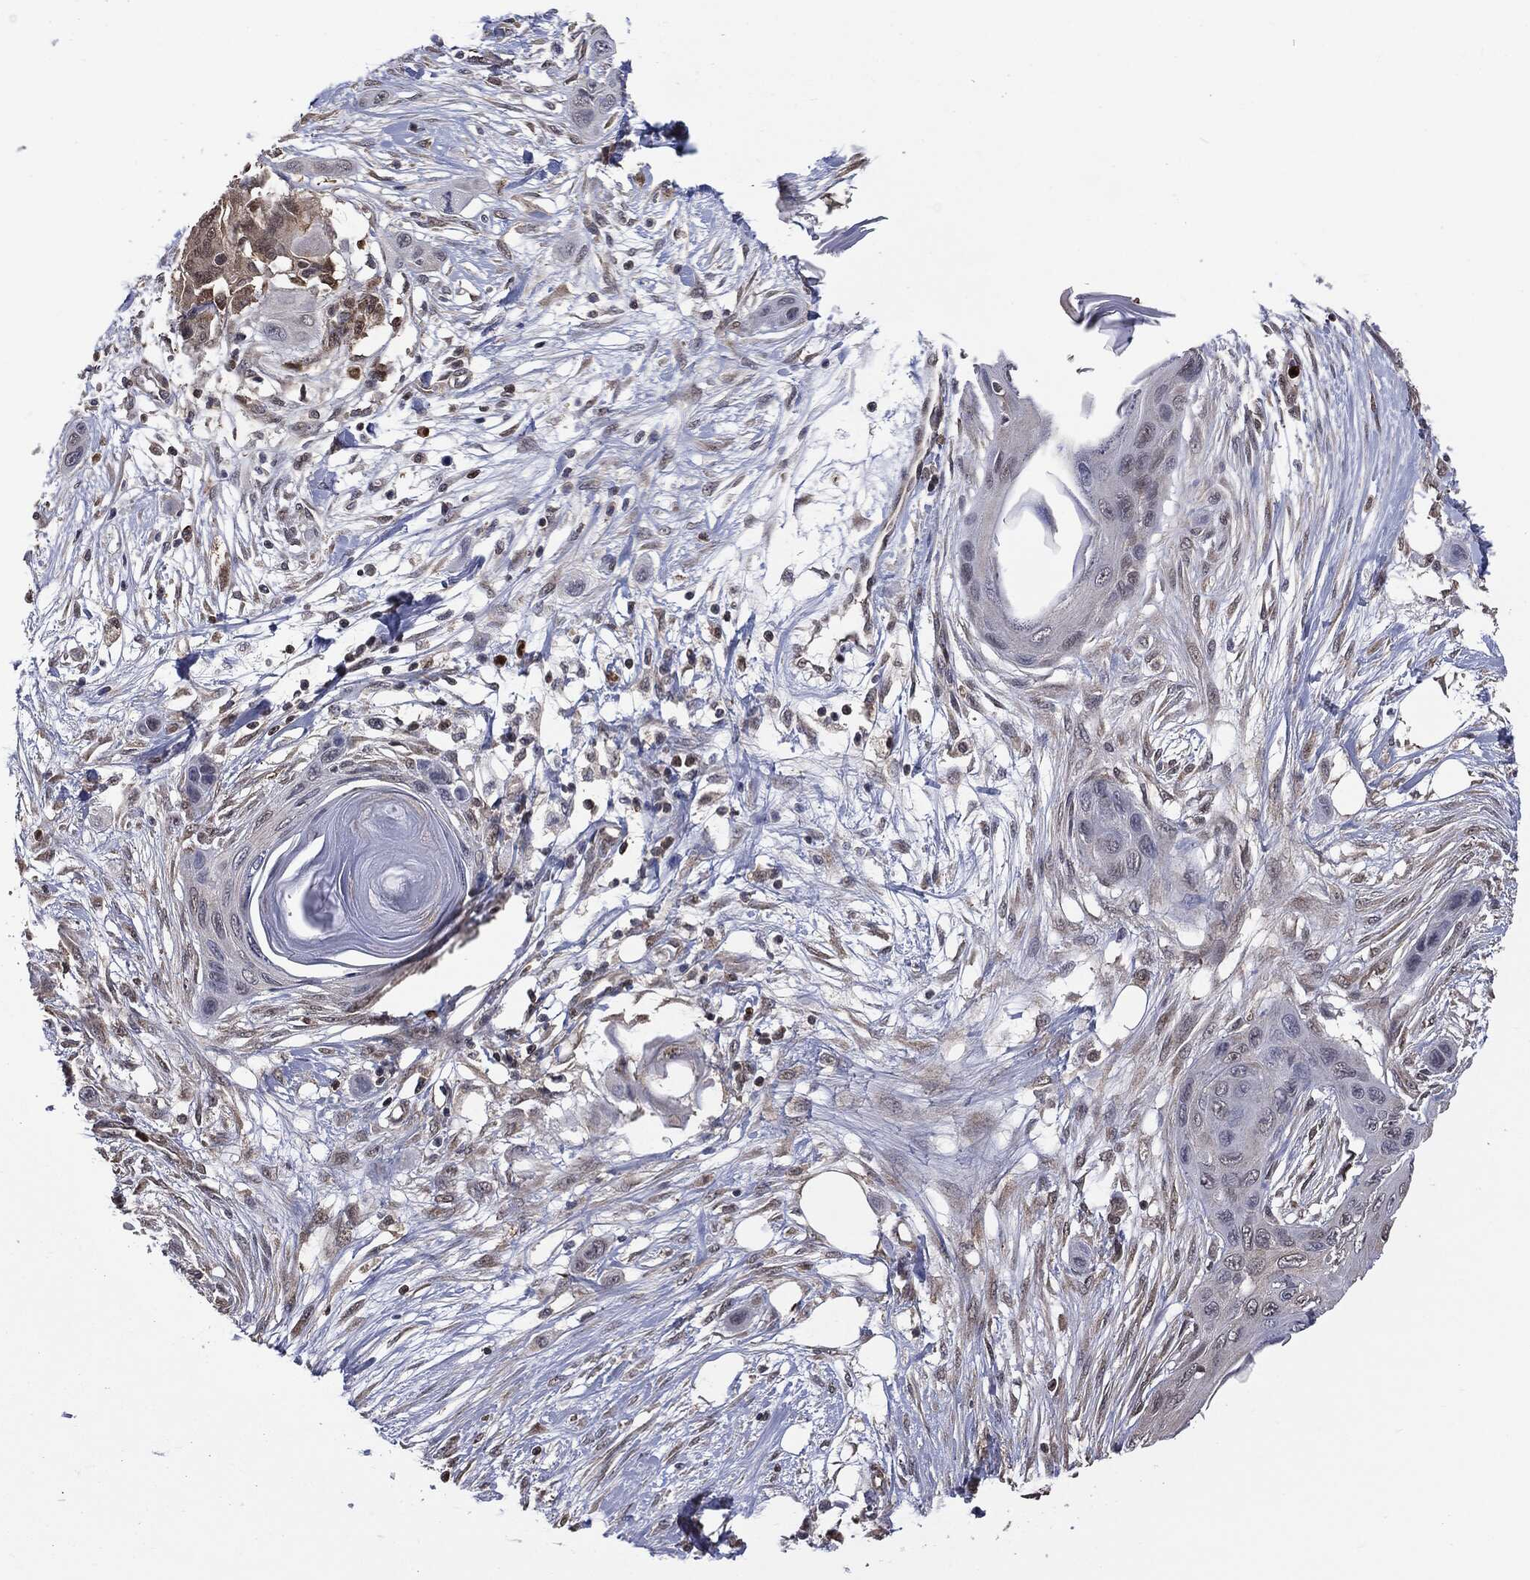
{"staining": {"intensity": "negative", "quantity": "none", "location": "none"}, "tissue": "skin cancer", "cell_type": "Tumor cells", "image_type": "cancer", "snomed": [{"axis": "morphology", "description": "Squamous cell carcinoma, NOS"}, {"axis": "topography", "description": "Skin"}], "caption": "Immunohistochemistry of skin squamous cell carcinoma reveals no staining in tumor cells. (DAB IHC with hematoxylin counter stain).", "gene": "GPI", "patient": {"sex": "male", "age": 79}}